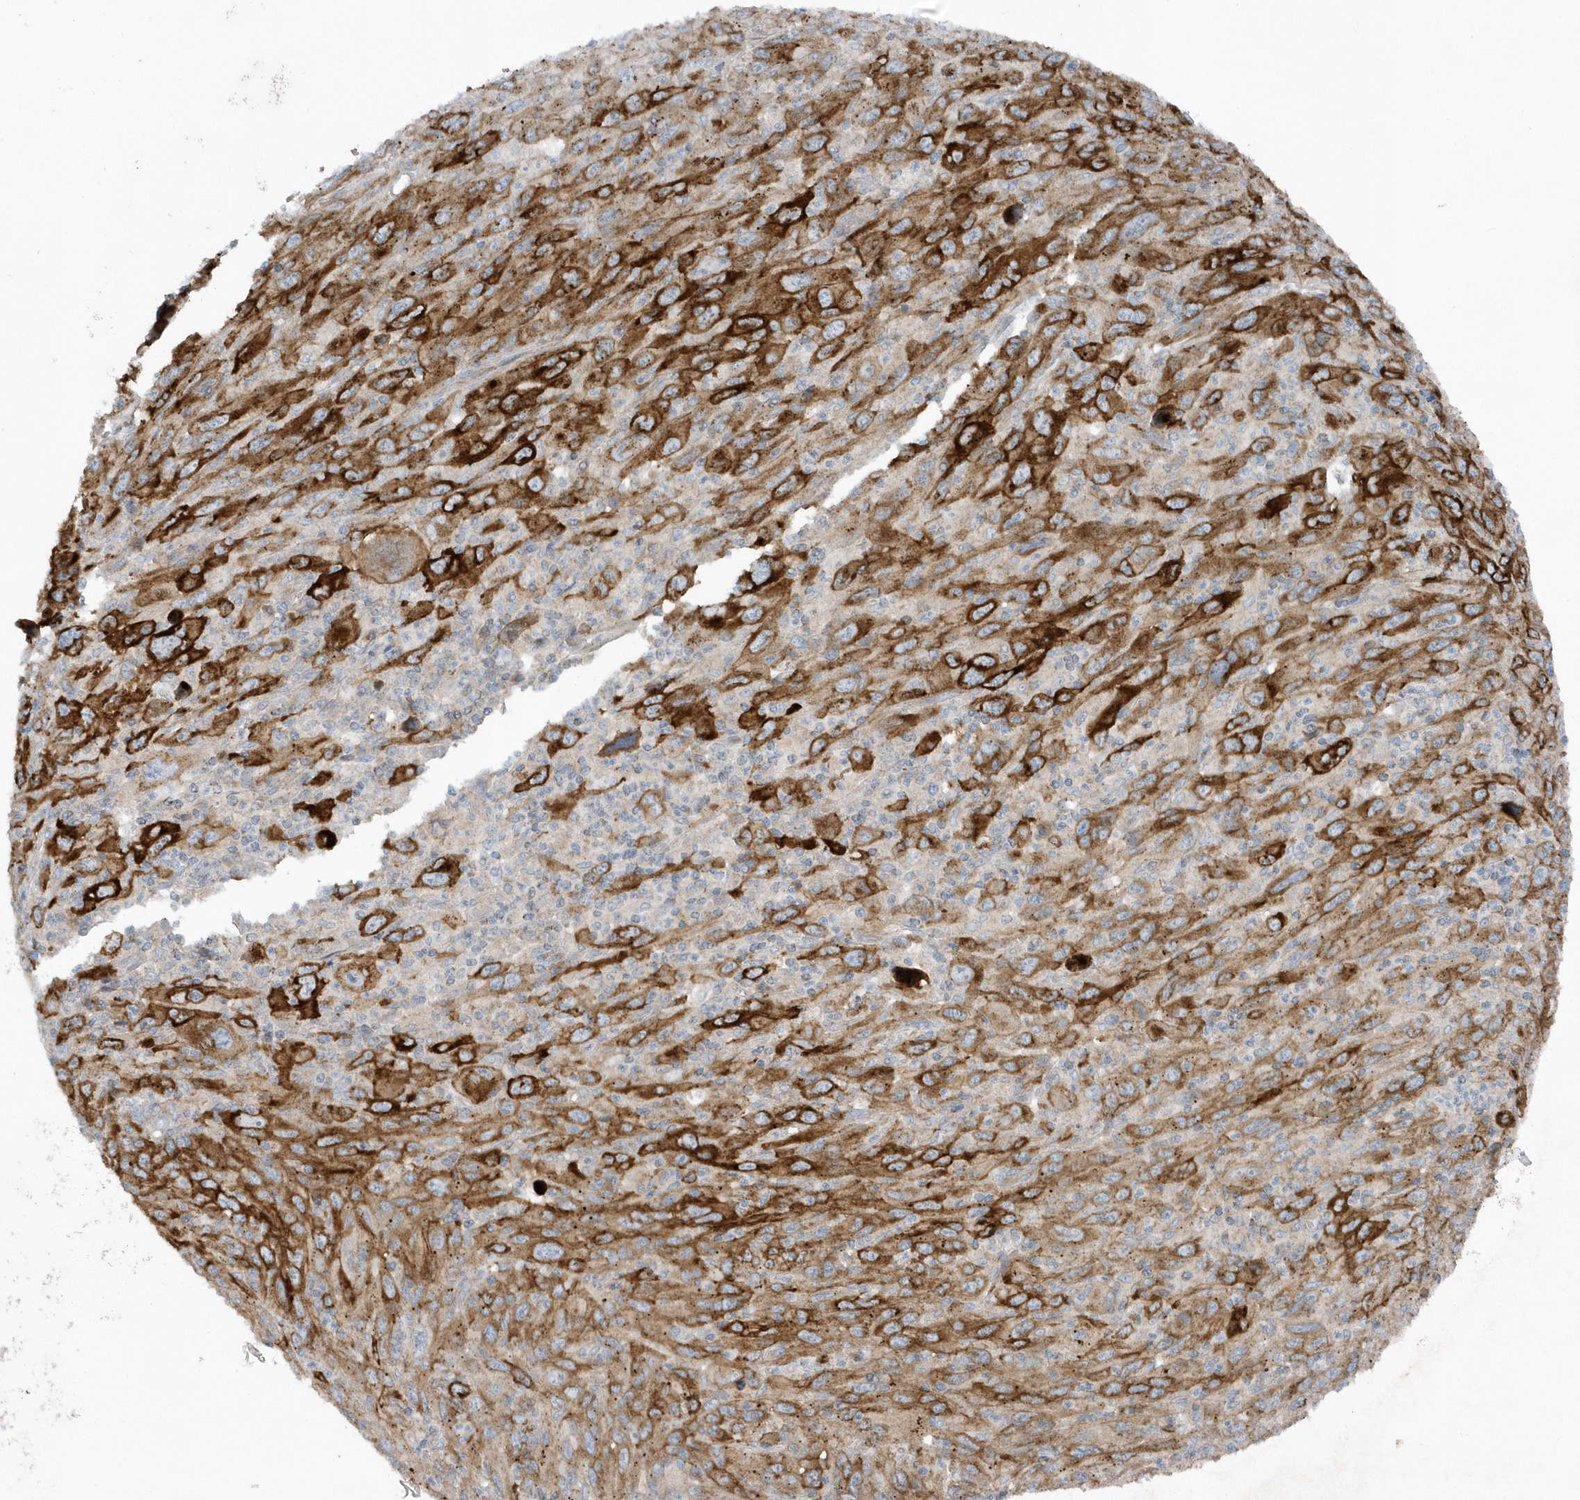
{"staining": {"intensity": "strong", "quantity": "25%-75%", "location": "cytoplasmic/membranous"}, "tissue": "melanoma", "cell_type": "Tumor cells", "image_type": "cancer", "snomed": [{"axis": "morphology", "description": "Malignant melanoma, Metastatic site"}, {"axis": "topography", "description": "Skin"}], "caption": "Immunohistochemistry (DAB) staining of human melanoma demonstrates strong cytoplasmic/membranous protein positivity in about 25%-75% of tumor cells.", "gene": "SLC38A2", "patient": {"sex": "female", "age": 56}}